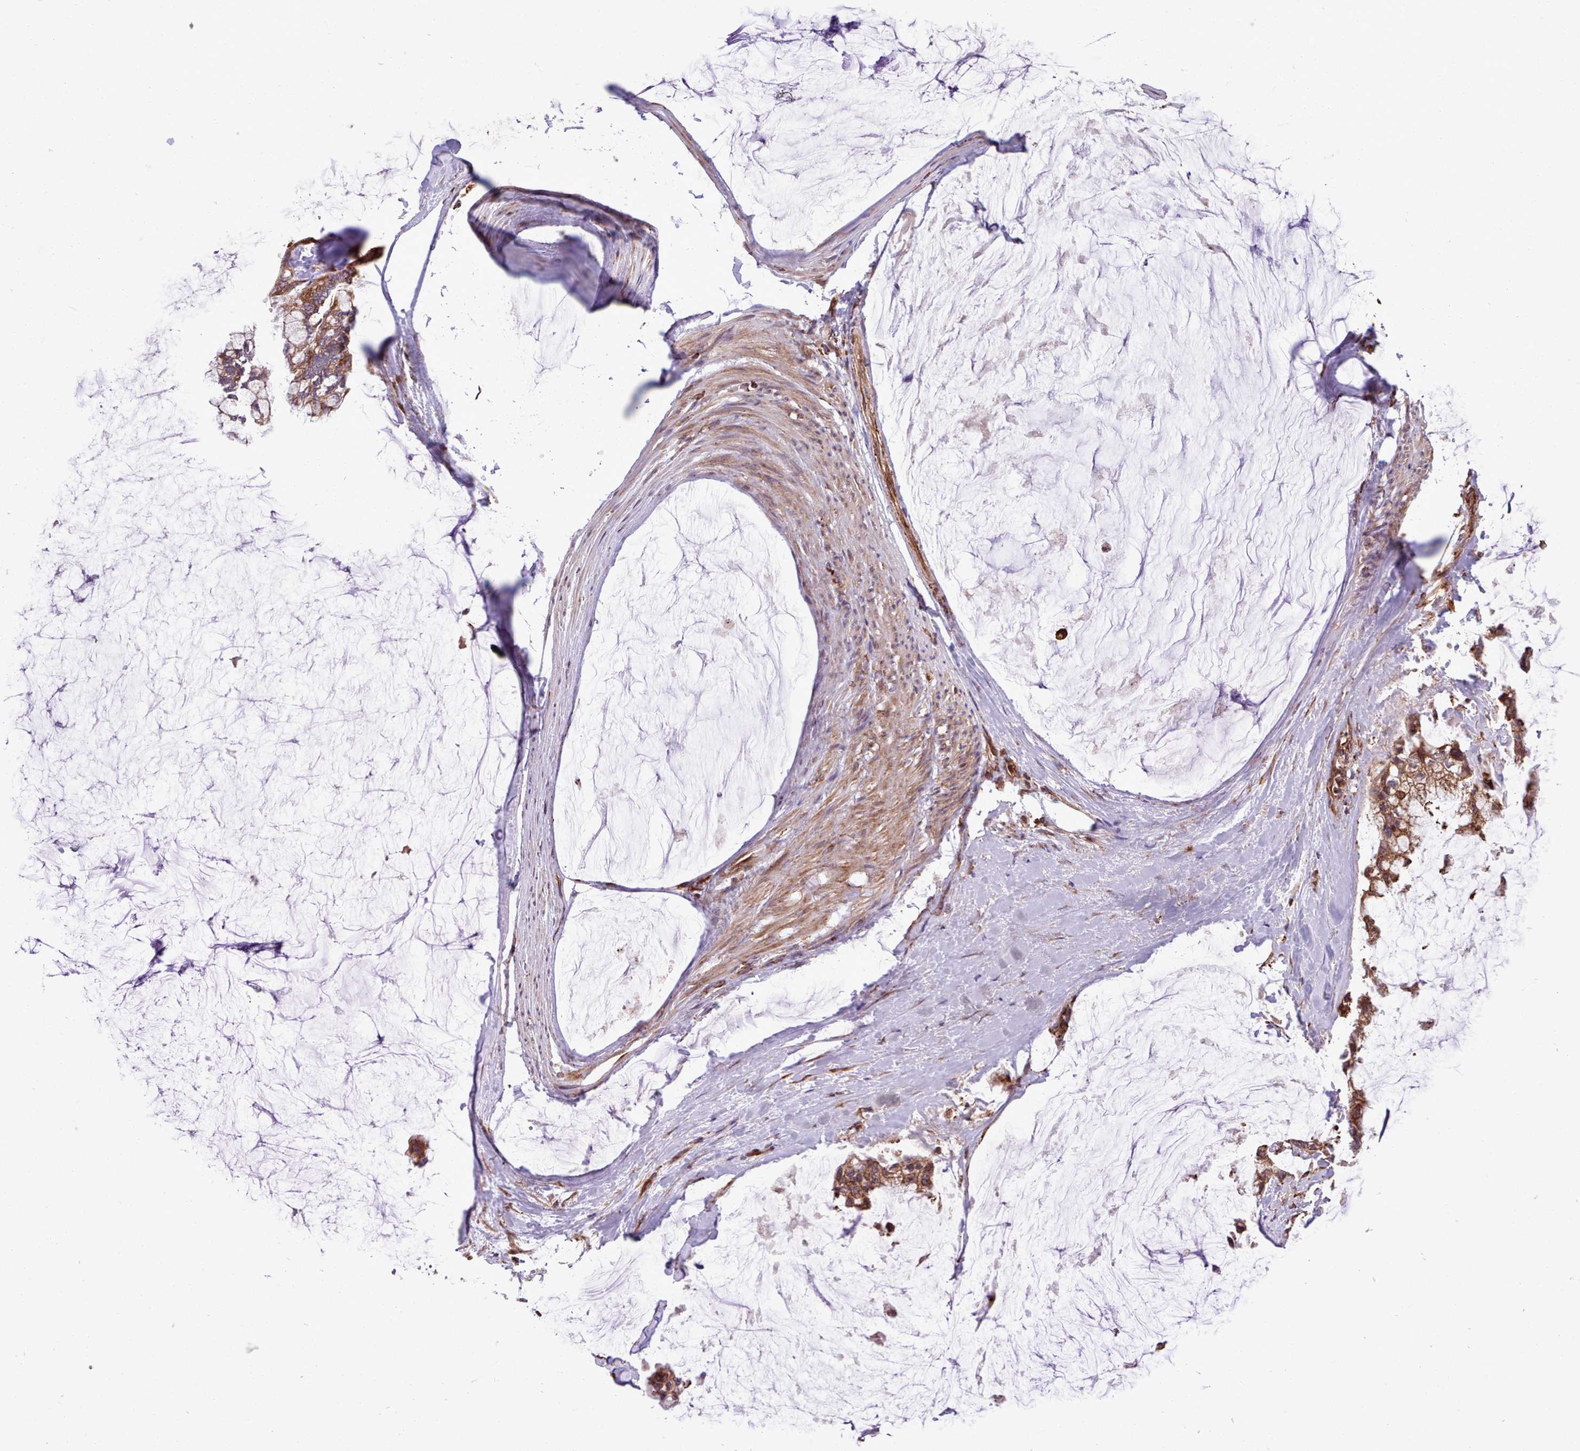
{"staining": {"intensity": "moderate", "quantity": ">75%", "location": "cytoplasmic/membranous"}, "tissue": "ovarian cancer", "cell_type": "Tumor cells", "image_type": "cancer", "snomed": [{"axis": "morphology", "description": "Cystadenocarcinoma, mucinous, NOS"}, {"axis": "topography", "description": "Ovary"}], "caption": "A brown stain shows moderate cytoplasmic/membranous positivity of a protein in human ovarian cancer tumor cells.", "gene": "TTLL3", "patient": {"sex": "female", "age": 39}}